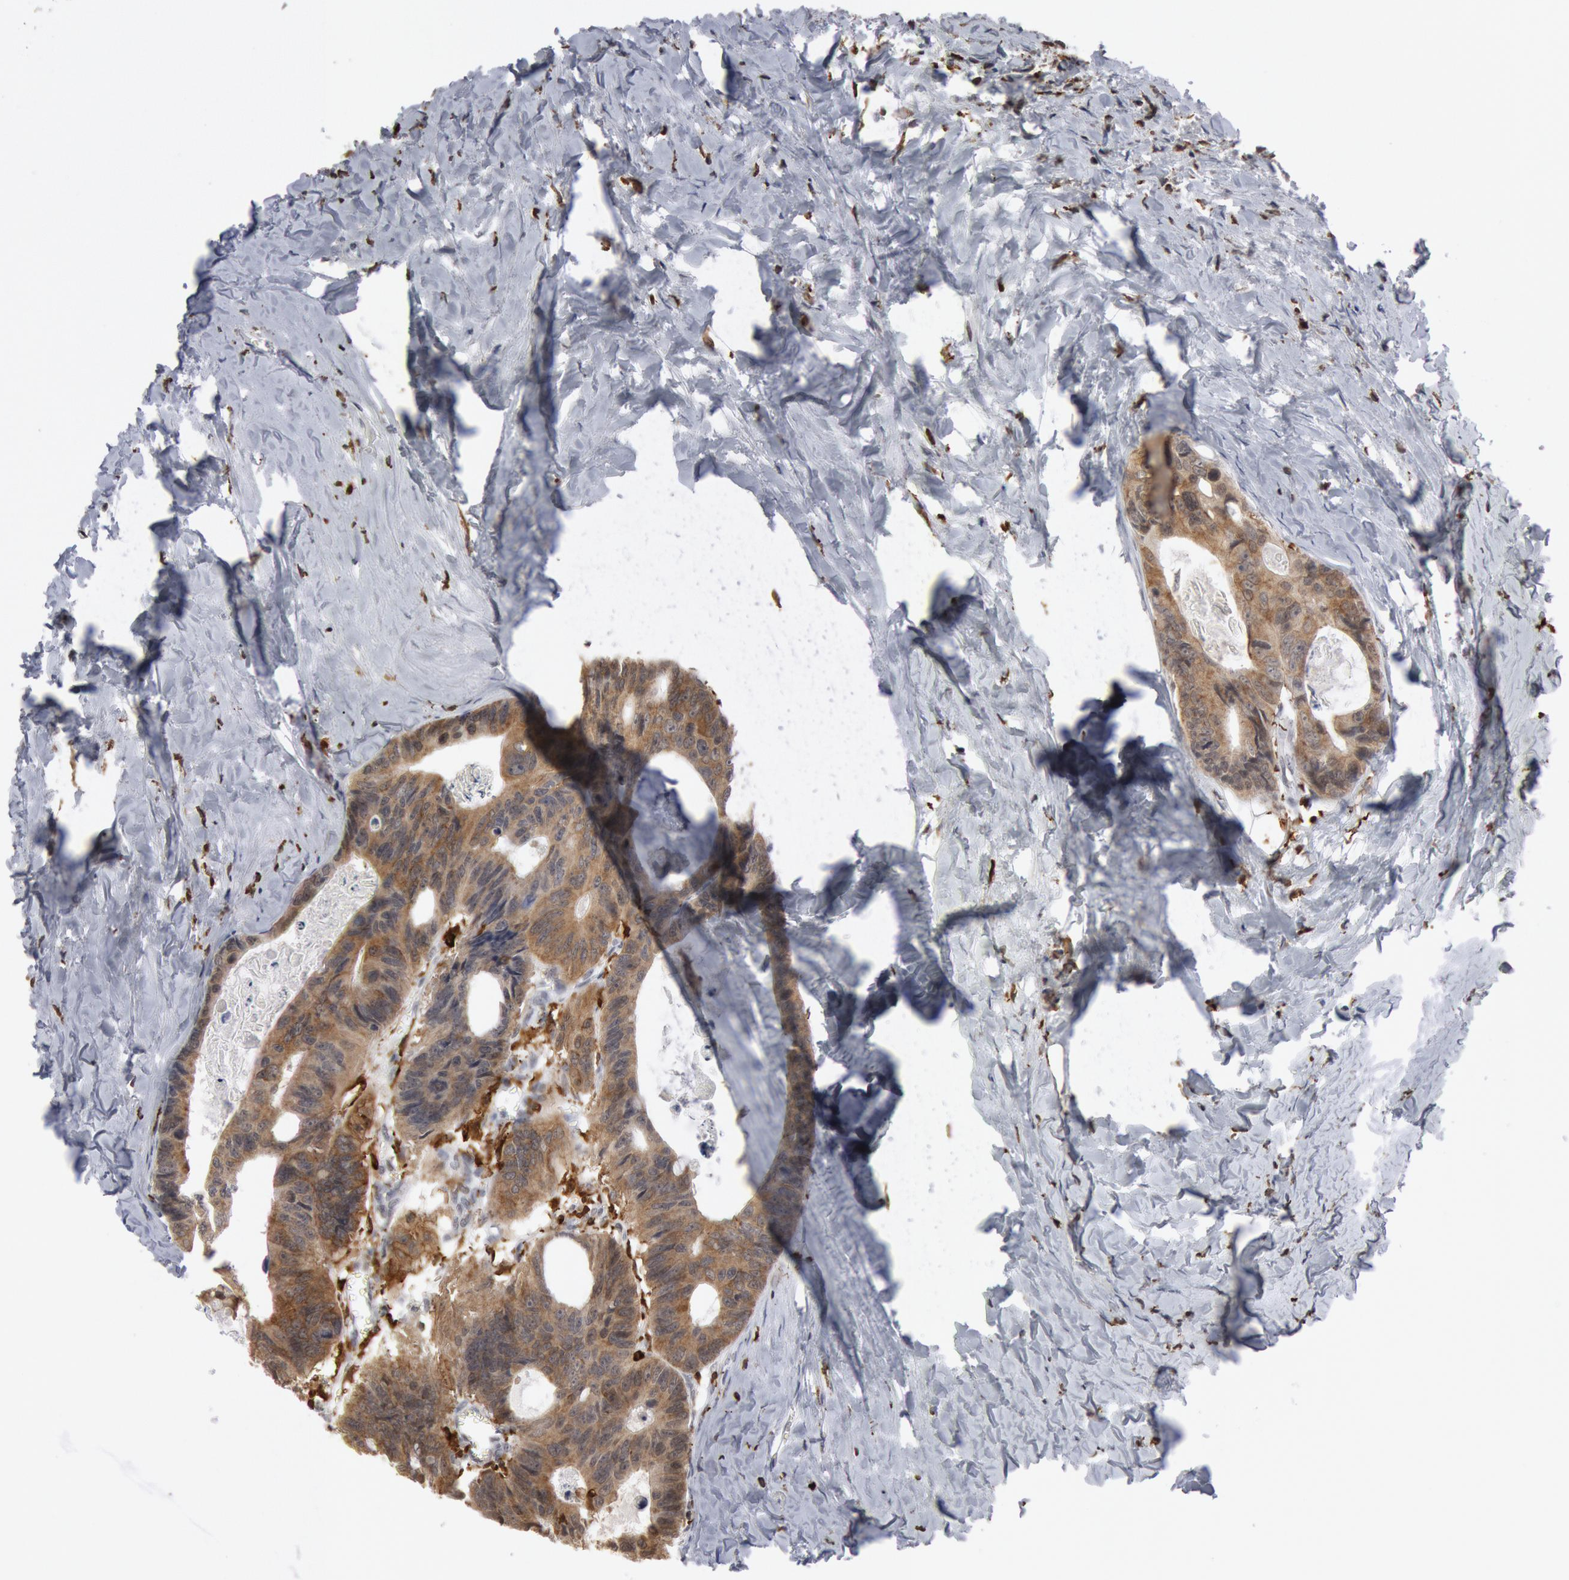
{"staining": {"intensity": "moderate", "quantity": ">75%", "location": "cytoplasmic/membranous,nuclear"}, "tissue": "colorectal cancer", "cell_type": "Tumor cells", "image_type": "cancer", "snomed": [{"axis": "morphology", "description": "Adenocarcinoma, NOS"}, {"axis": "topography", "description": "Colon"}], "caption": "Approximately >75% of tumor cells in colorectal cancer demonstrate moderate cytoplasmic/membranous and nuclear protein positivity as visualized by brown immunohistochemical staining.", "gene": "PTPN6", "patient": {"sex": "female", "age": 55}}